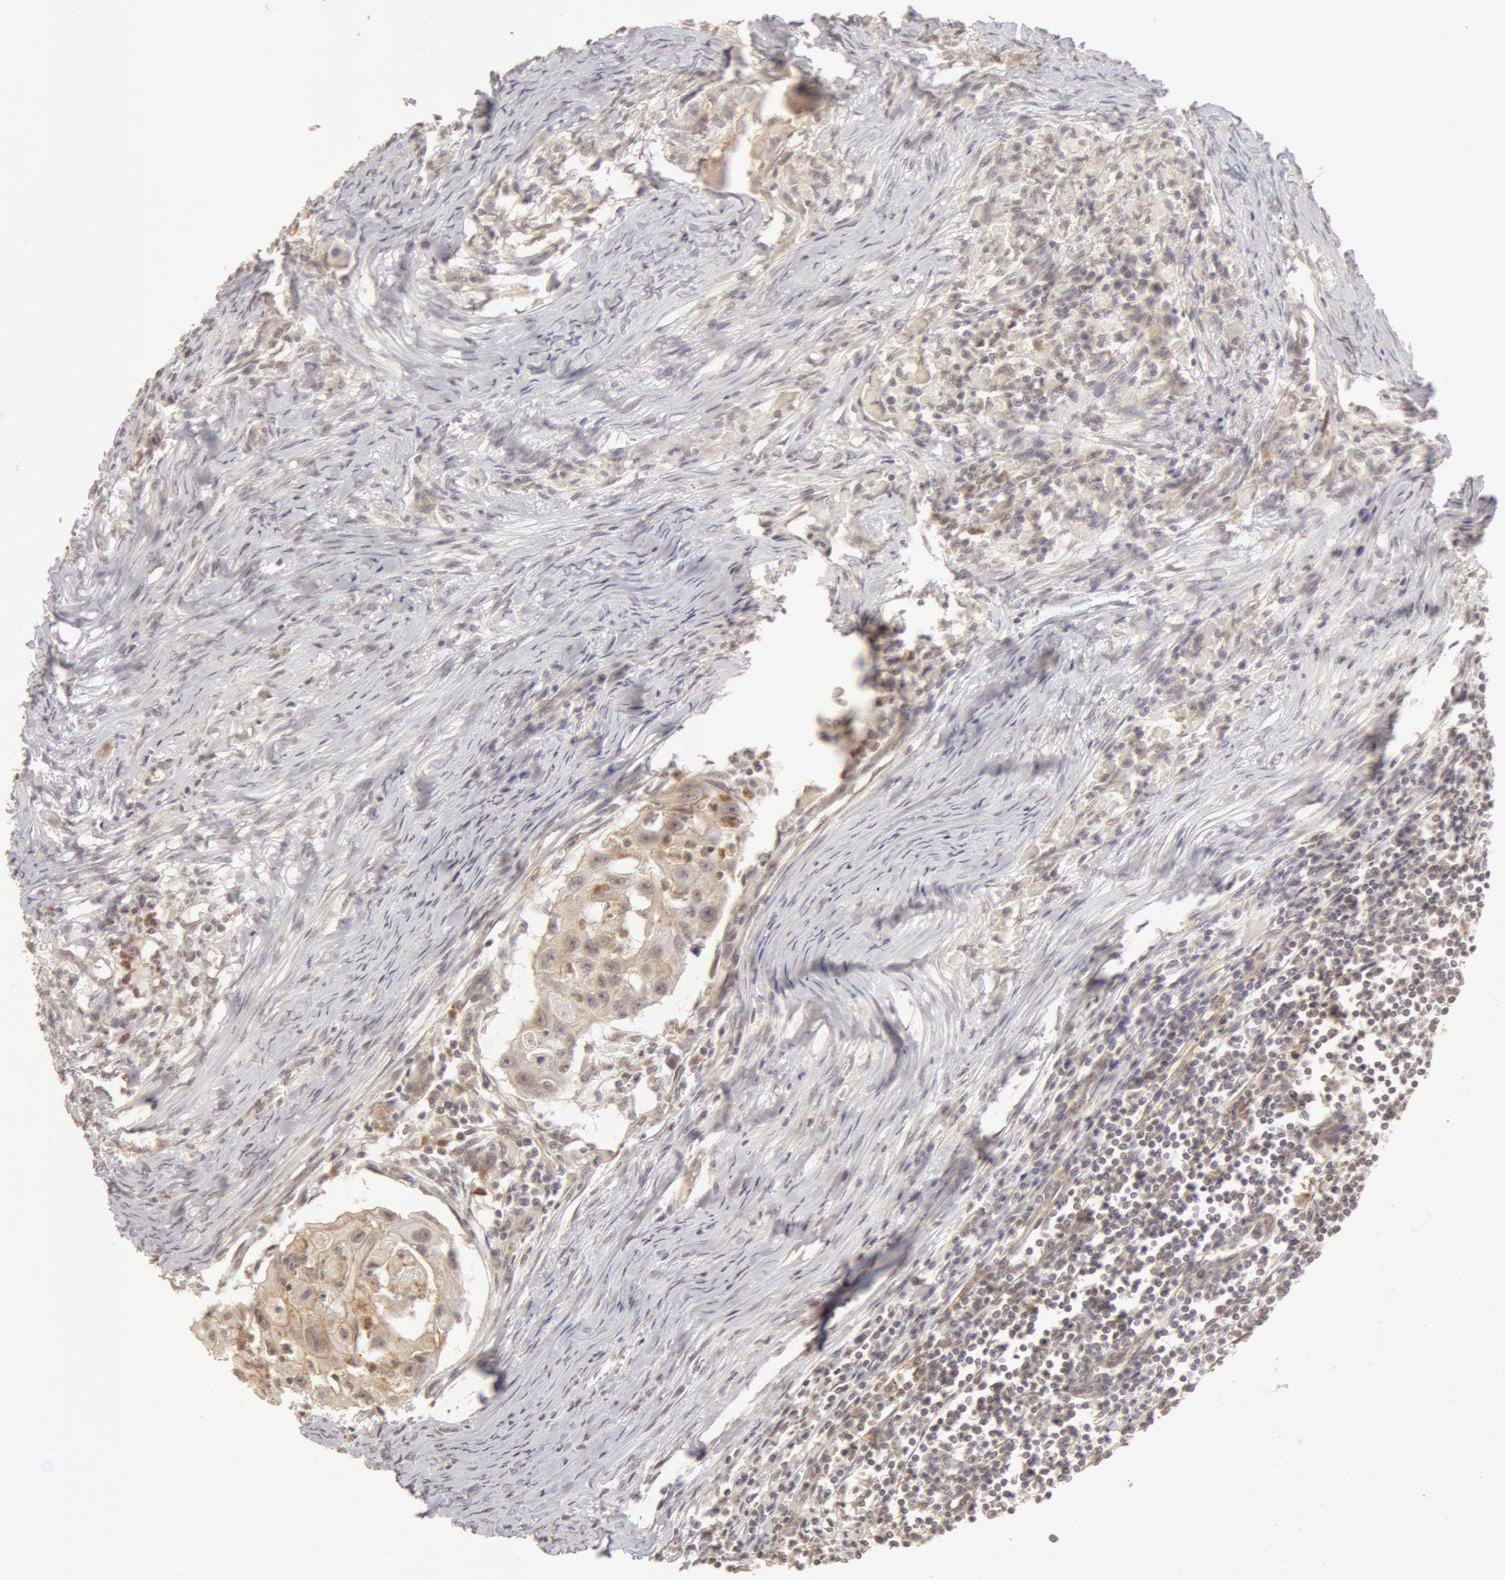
{"staining": {"intensity": "weak", "quantity": ">75%", "location": "cytoplasmic/membranous"}, "tissue": "head and neck cancer", "cell_type": "Tumor cells", "image_type": "cancer", "snomed": [{"axis": "morphology", "description": "Squamous cell carcinoma, NOS"}, {"axis": "topography", "description": "Head-Neck"}], "caption": "Protein analysis of head and neck cancer tissue displays weak cytoplasmic/membranous staining in about >75% of tumor cells. (brown staining indicates protein expression, while blue staining denotes nuclei).", "gene": "ADAM10", "patient": {"sex": "male", "age": 64}}